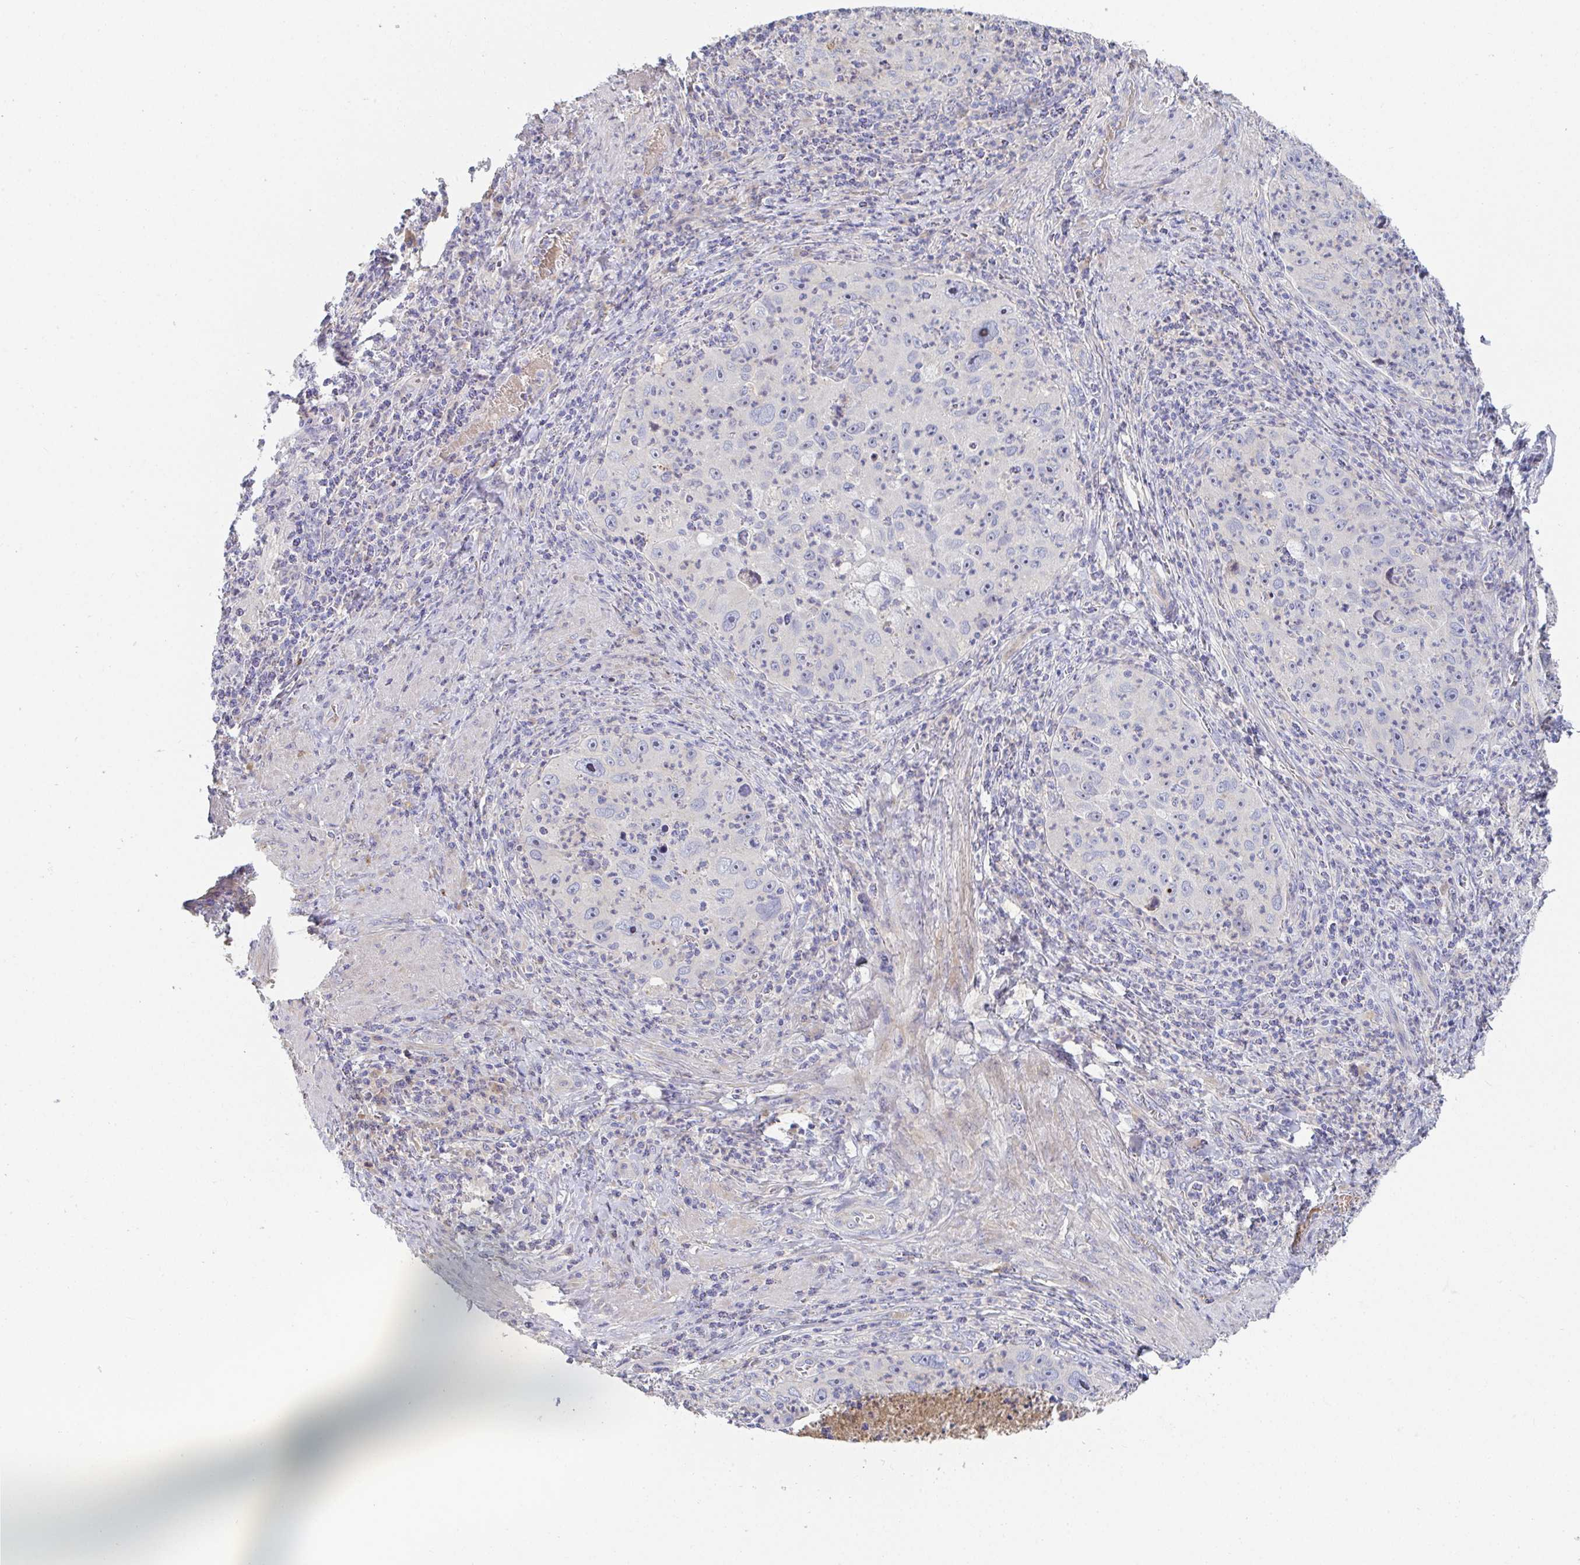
{"staining": {"intensity": "negative", "quantity": "none", "location": "none"}, "tissue": "cervical cancer", "cell_type": "Tumor cells", "image_type": "cancer", "snomed": [{"axis": "morphology", "description": "Squamous cell carcinoma, NOS"}, {"axis": "topography", "description": "Cervix"}], "caption": "Immunohistochemistry (IHC) of cervical squamous cell carcinoma exhibits no staining in tumor cells.", "gene": "ANO5", "patient": {"sex": "female", "age": 30}}